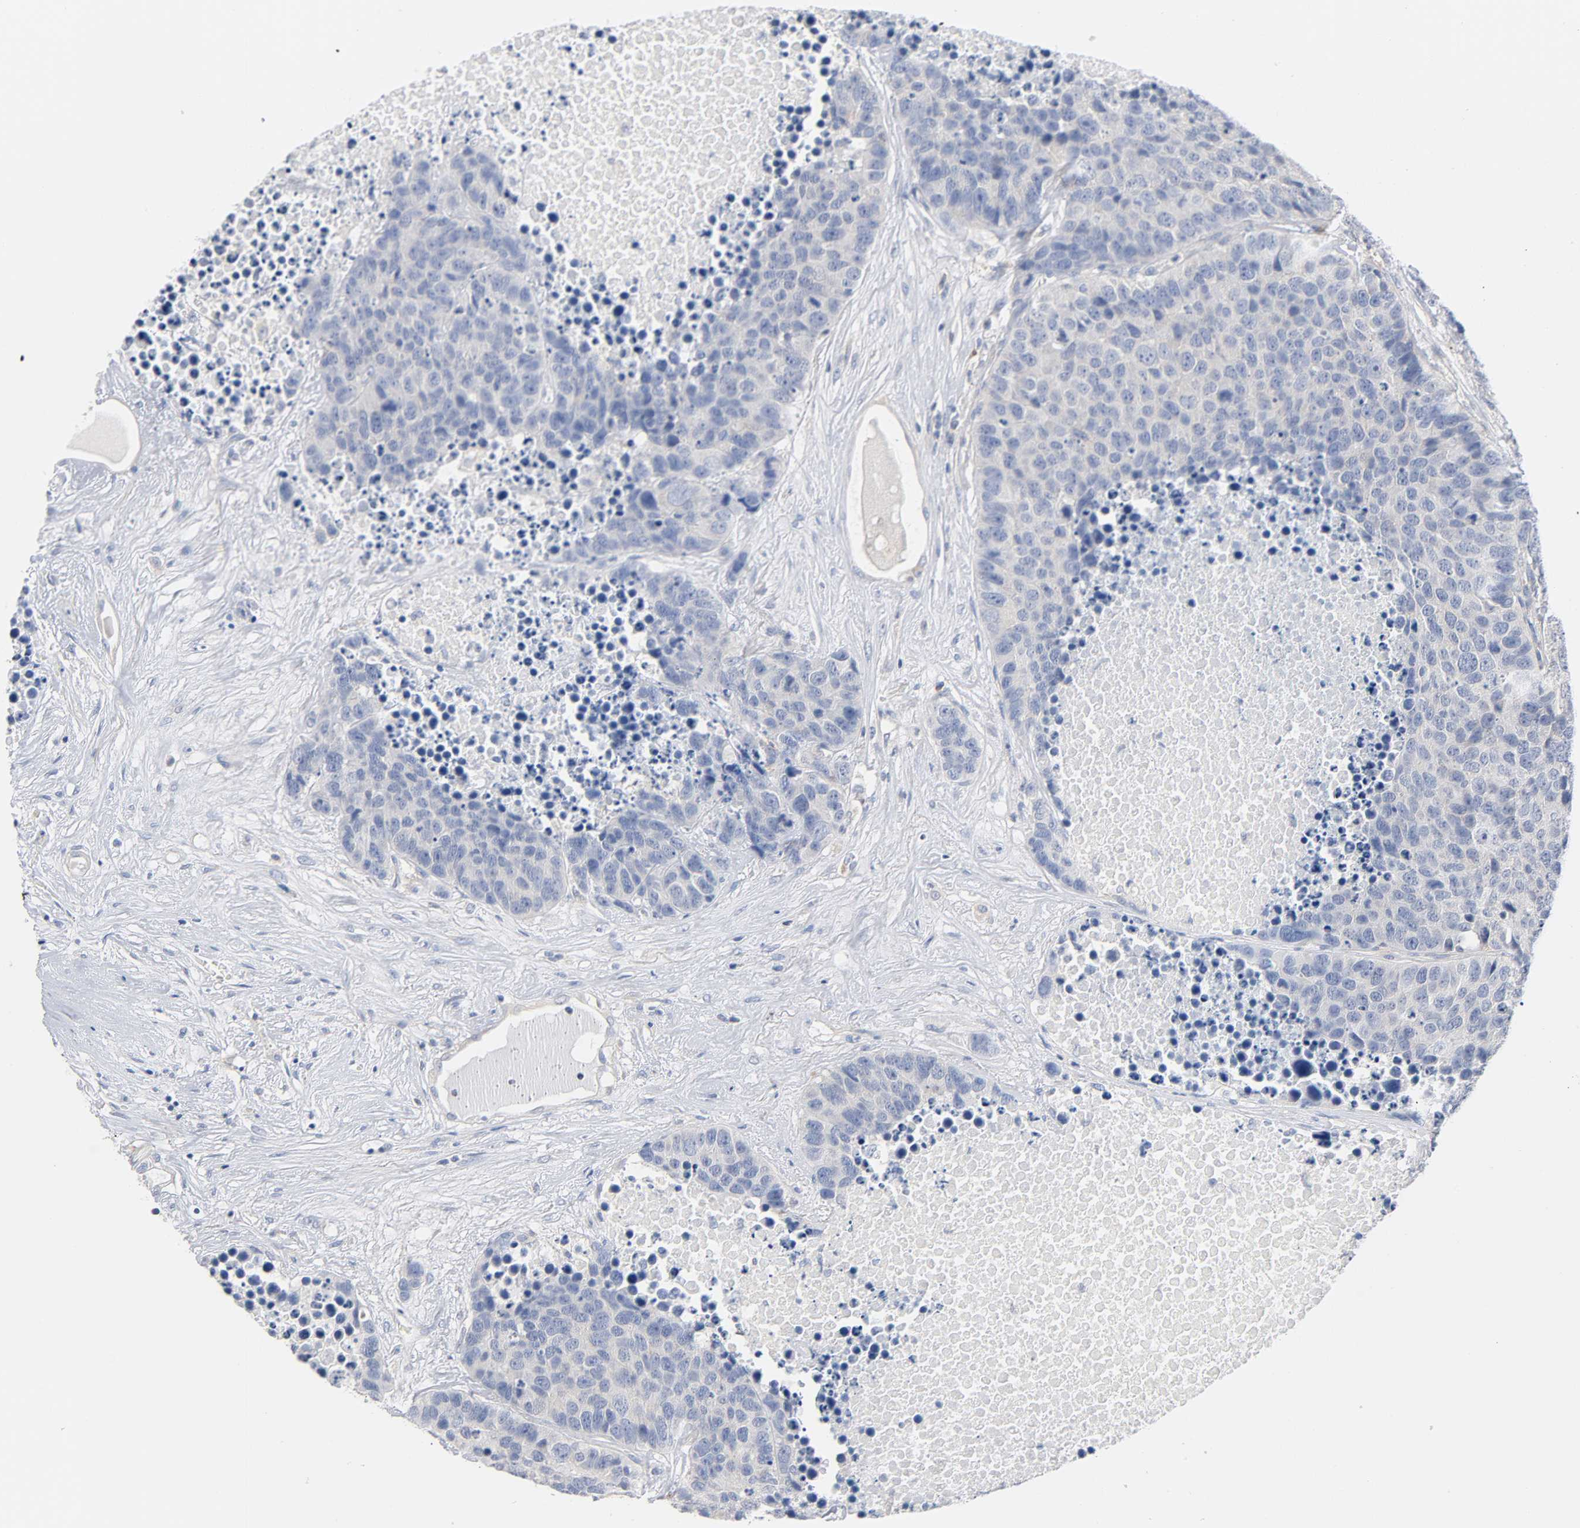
{"staining": {"intensity": "negative", "quantity": "none", "location": "none"}, "tissue": "carcinoid", "cell_type": "Tumor cells", "image_type": "cancer", "snomed": [{"axis": "morphology", "description": "Carcinoid, malignant, NOS"}, {"axis": "topography", "description": "Lung"}], "caption": "Immunohistochemical staining of carcinoid (malignant) exhibits no significant staining in tumor cells.", "gene": "MALT1", "patient": {"sex": "male", "age": 60}}